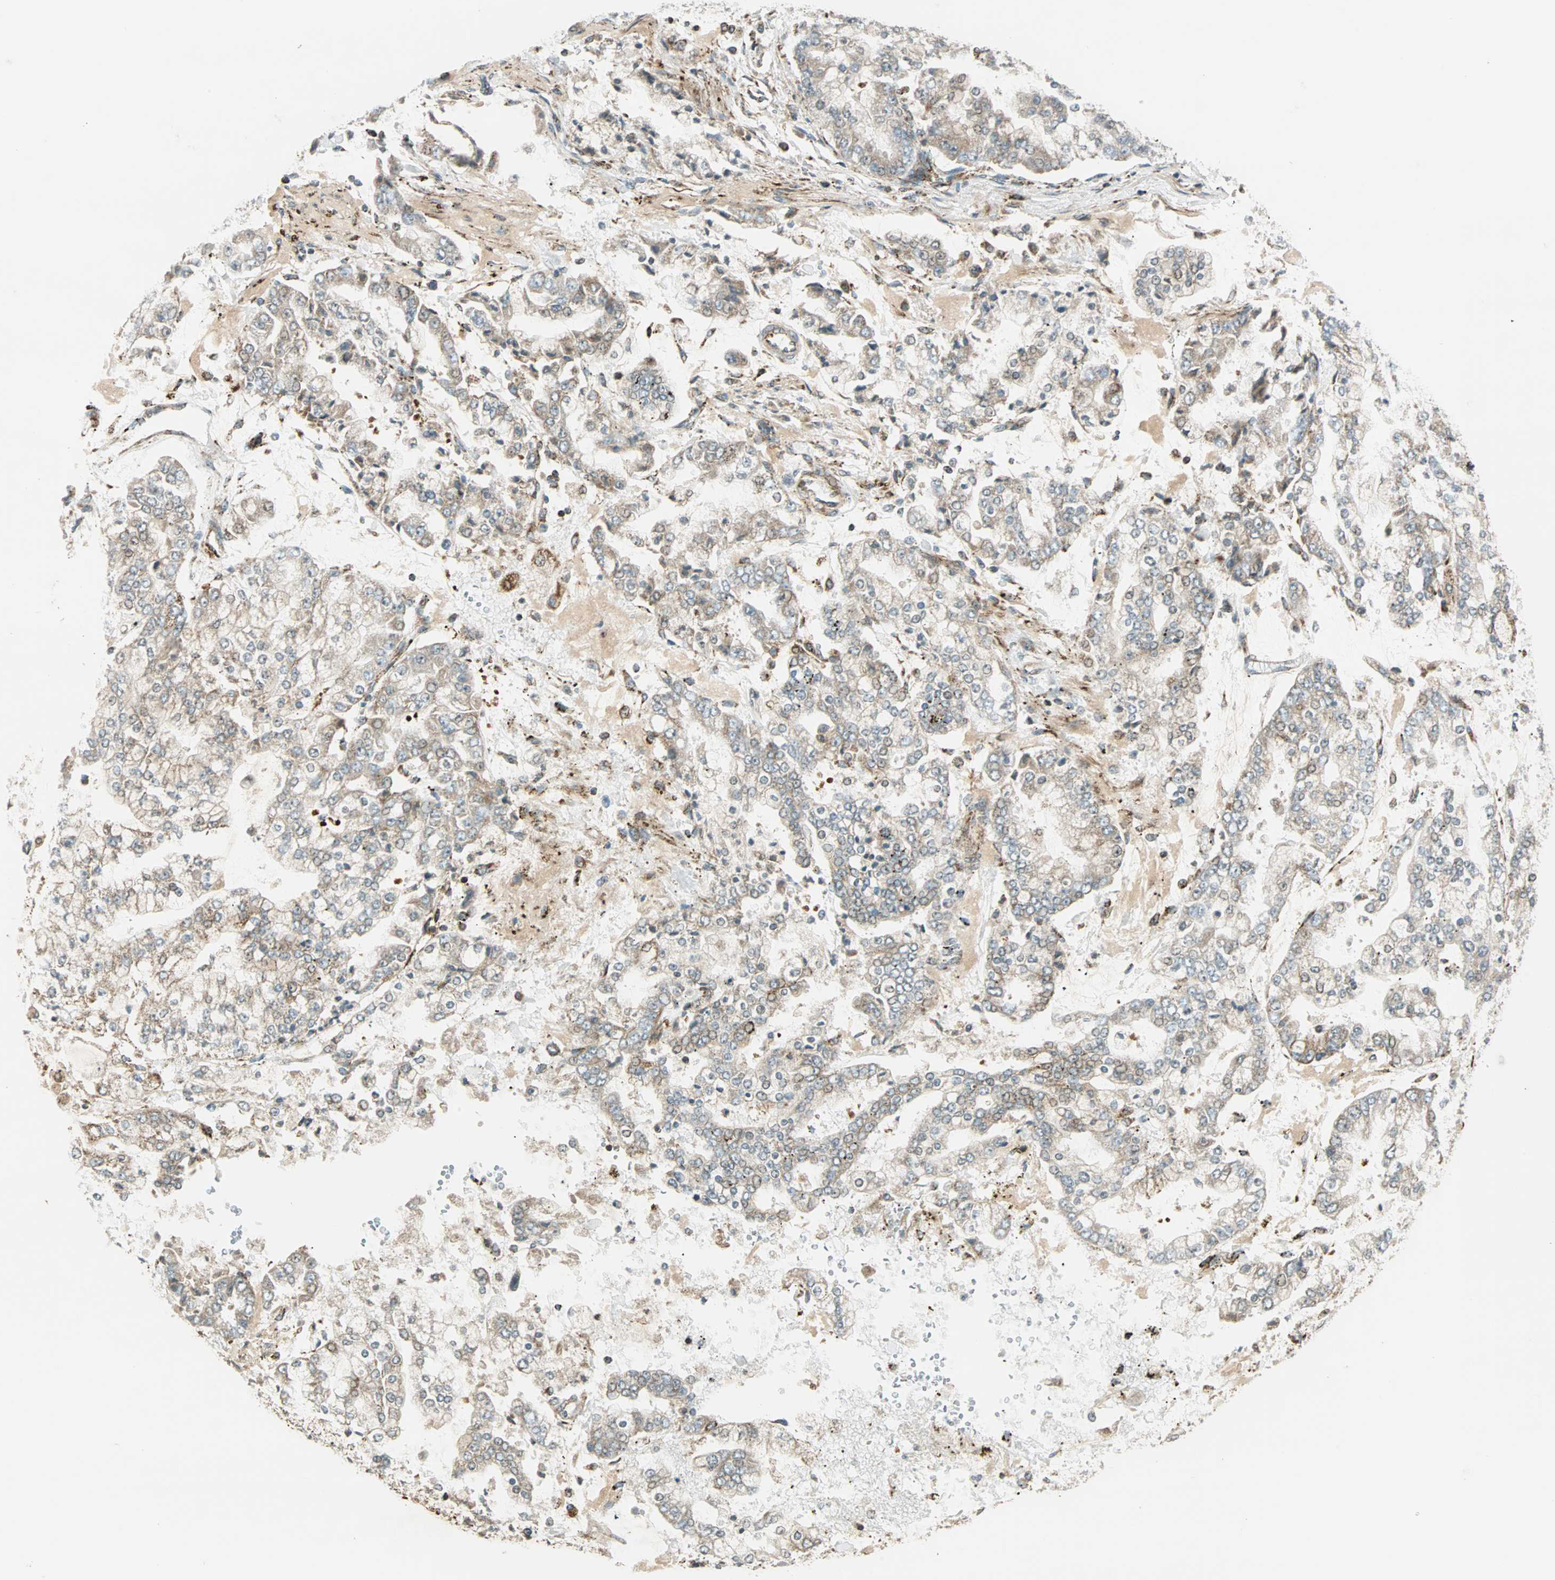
{"staining": {"intensity": "weak", "quantity": "<25%", "location": "cytoplasmic/membranous"}, "tissue": "stomach cancer", "cell_type": "Tumor cells", "image_type": "cancer", "snomed": [{"axis": "morphology", "description": "Adenocarcinoma, NOS"}, {"axis": "topography", "description": "Stomach"}], "caption": "The immunohistochemistry (IHC) photomicrograph has no significant expression in tumor cells of adenocarcinoma (stomach) tissue.", "gene": "SPRY4", "patient": {"sex": "male", "age": 76}}